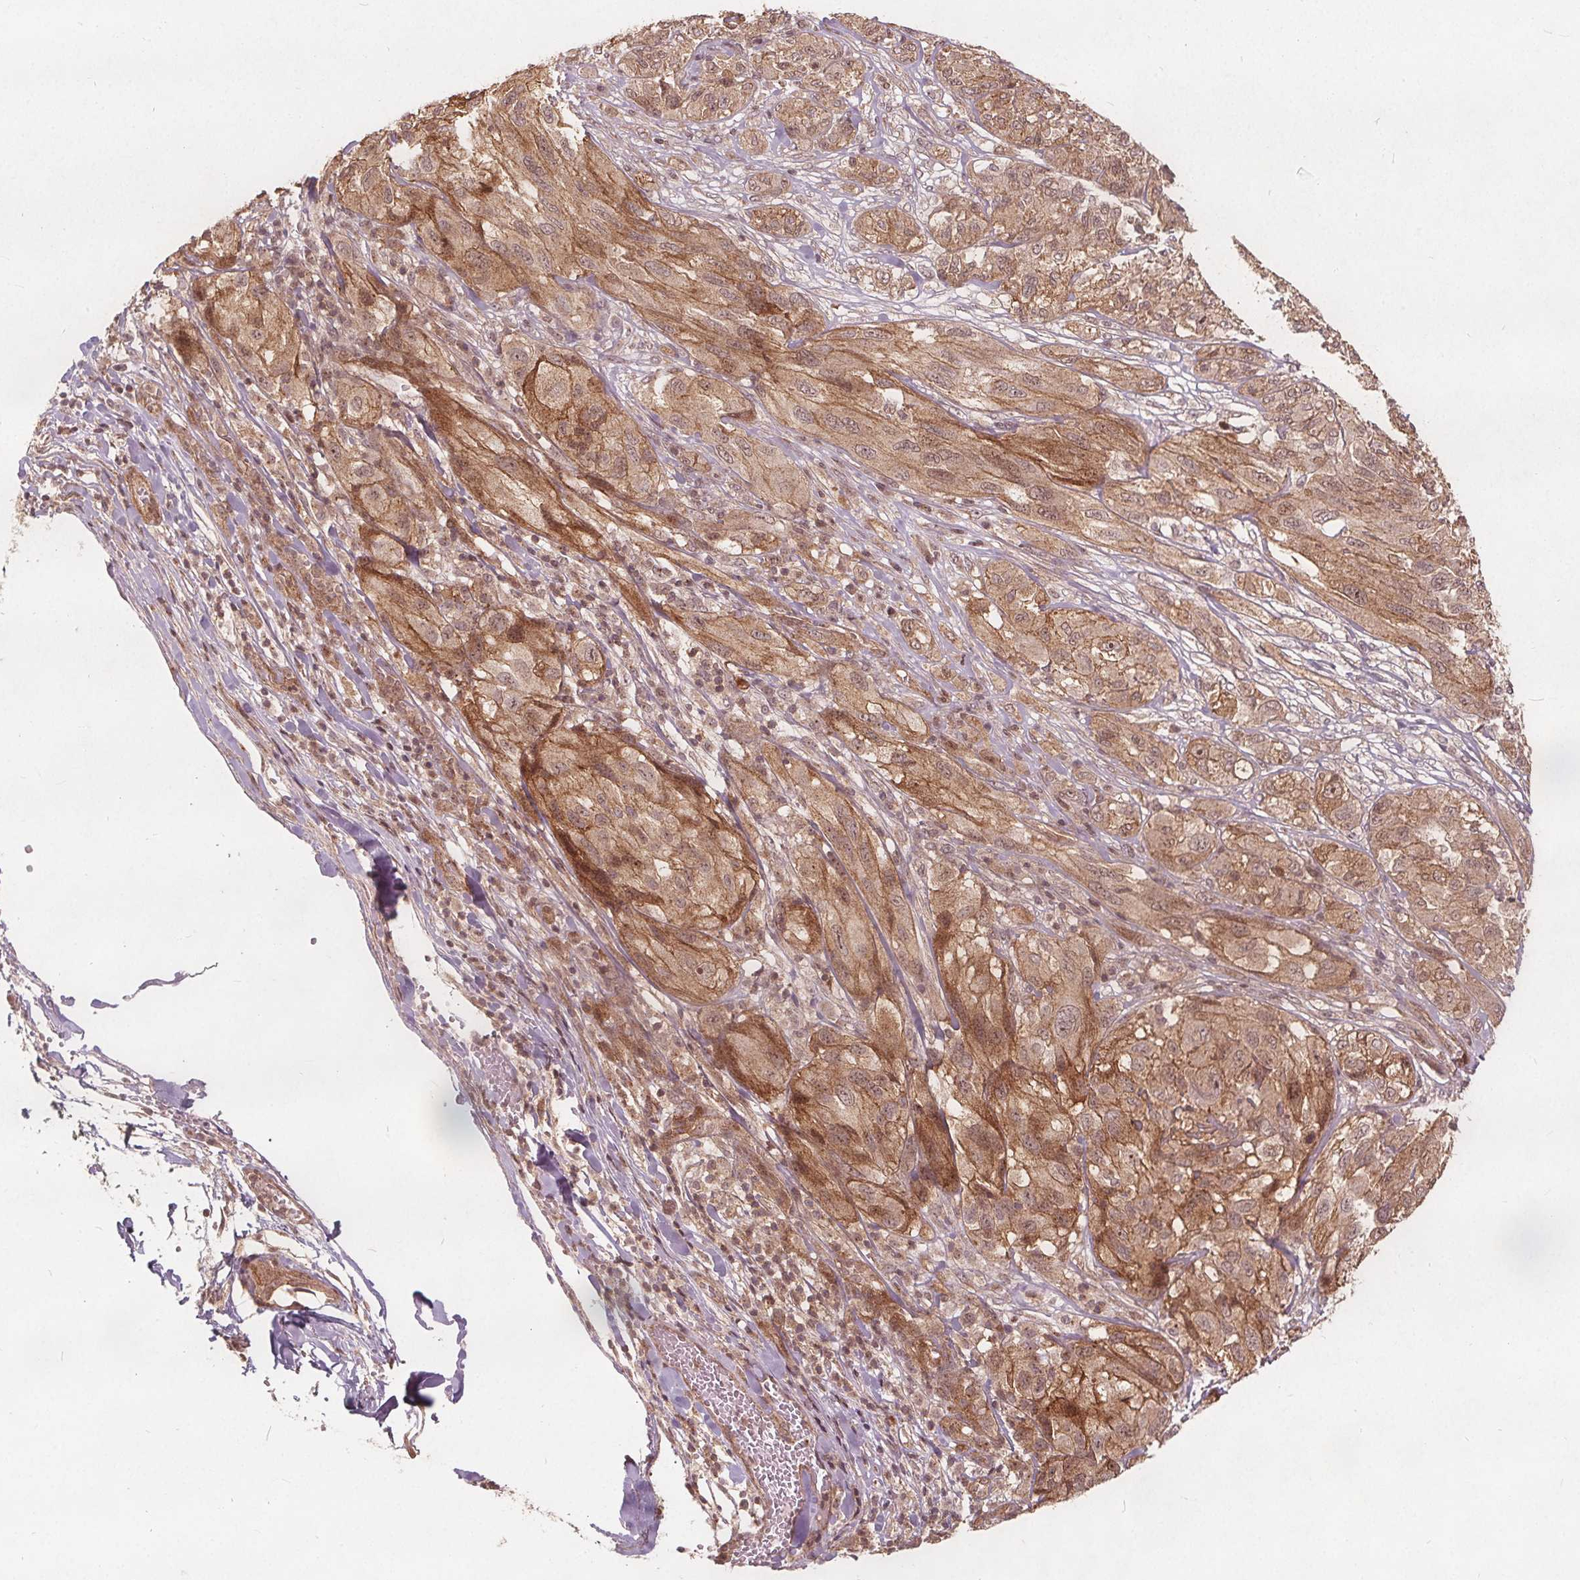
{"staining": {"intensity": "moderate", "quantity": ">75%", "location": "cytoplasmic/membranous,nuclear"}, "tissue": "melanoma", "cell_type": "Tumor cells", "image_type": "cancer", "snomed": [{"axis": "morphology", "description": "Malignant melanoma, NOS"}, {"axis": "topography", "description": "Skin"}], "caption": "Human melanoma stained for a protein (brown) reveals moderate cytoplasmic/membranous and nuclear positive expression in approximately >75% of tumor cells.", "gene": "PPP1CB", "patient": {"sex": "female", "age": 91}}